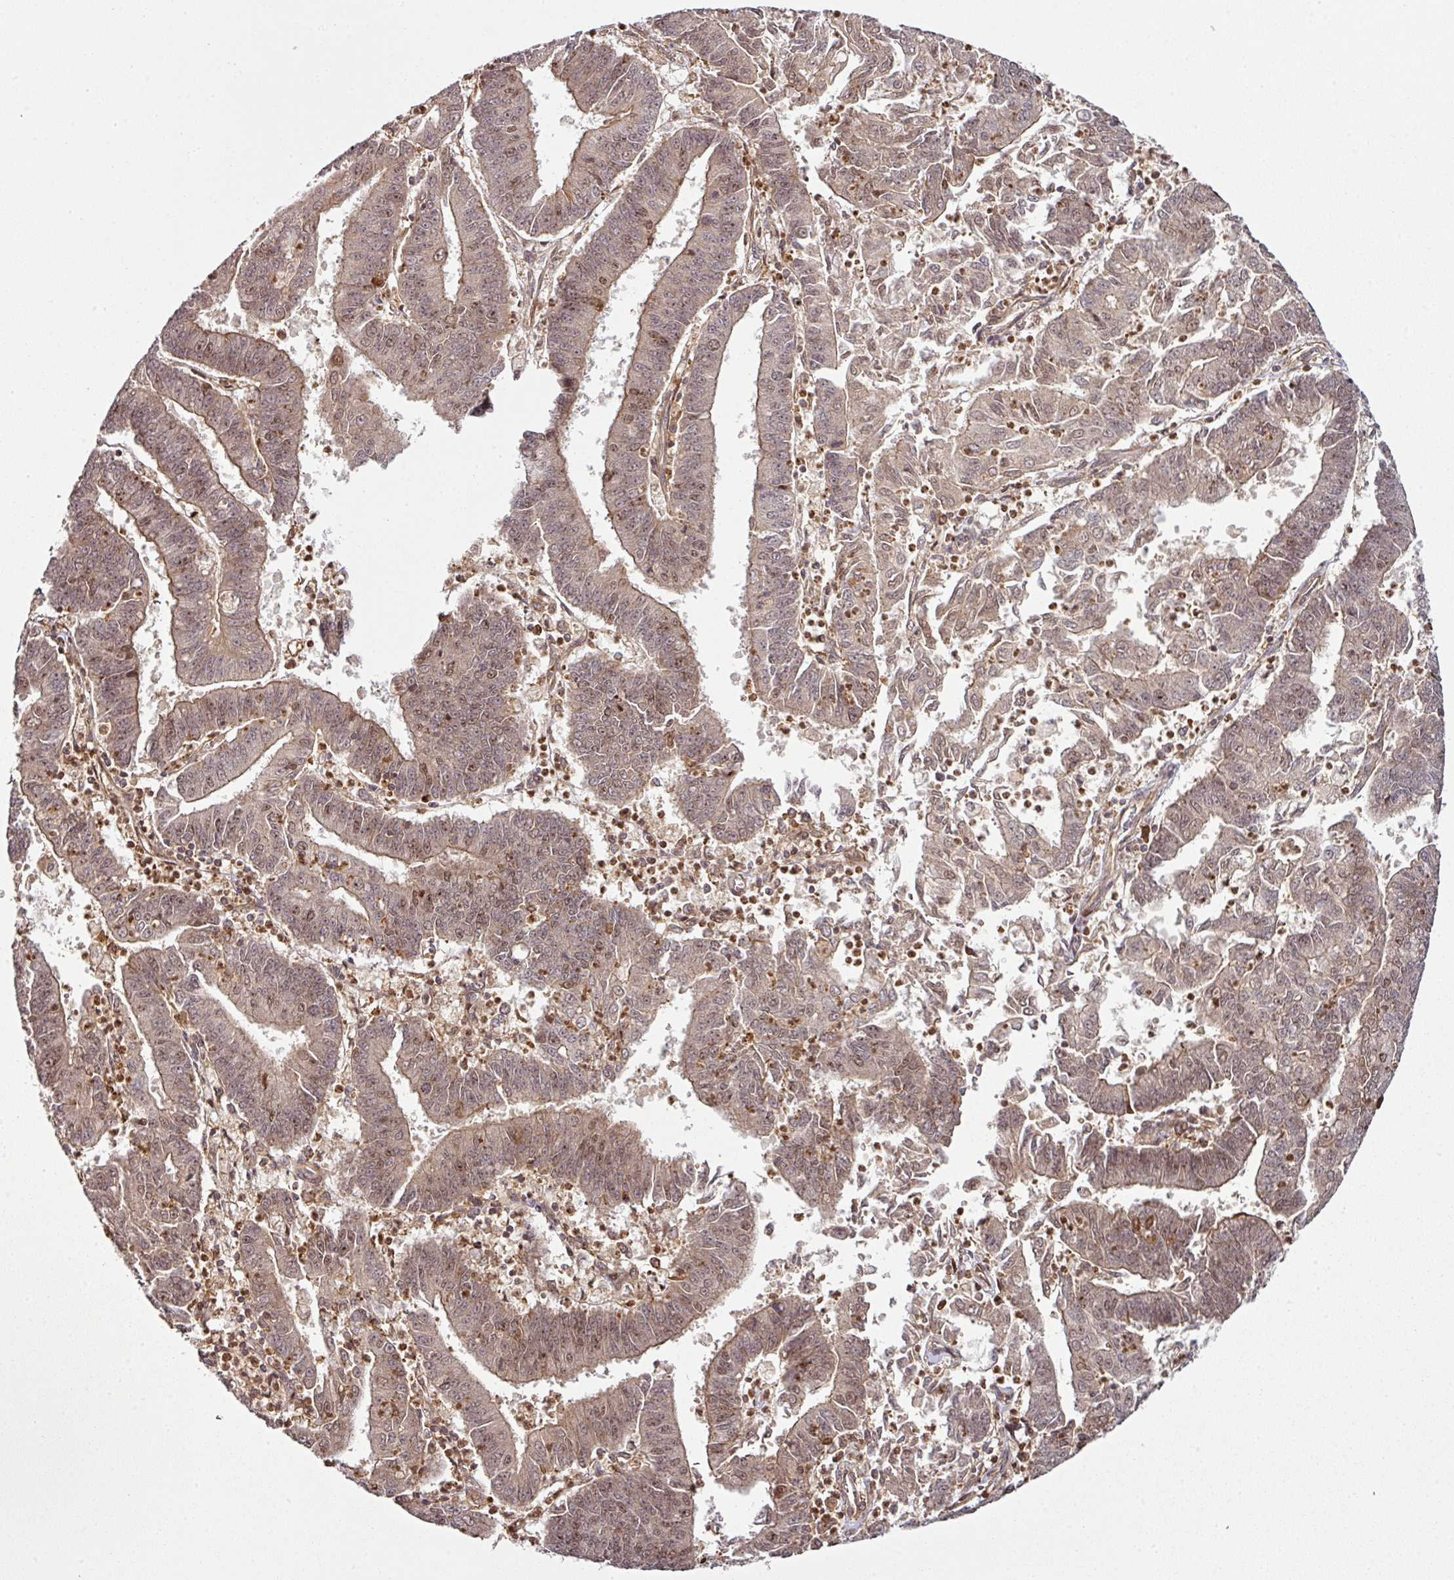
{"staining": {"intensity": "moderate", "quantity": ">75%", "location": "cytoplasmic/membranous,nuclear"}, "tissue": "endometrial cancer", "cell_type": "Tumor cells", "image_type": "cancer", "snomed": [{"axis": "morphology", "description": "Adenocarcinoma, NOS"}, {"axis": "topography", "description": "Endometrium"}], "caption": "Moderate cytoplasmic/membranous and nuclear positivity is appreciated in approximately >75% of tumor cells in endometrial cancer.", "gene": "ATAT1", "patient": {"sex": "female", "age": 73}}